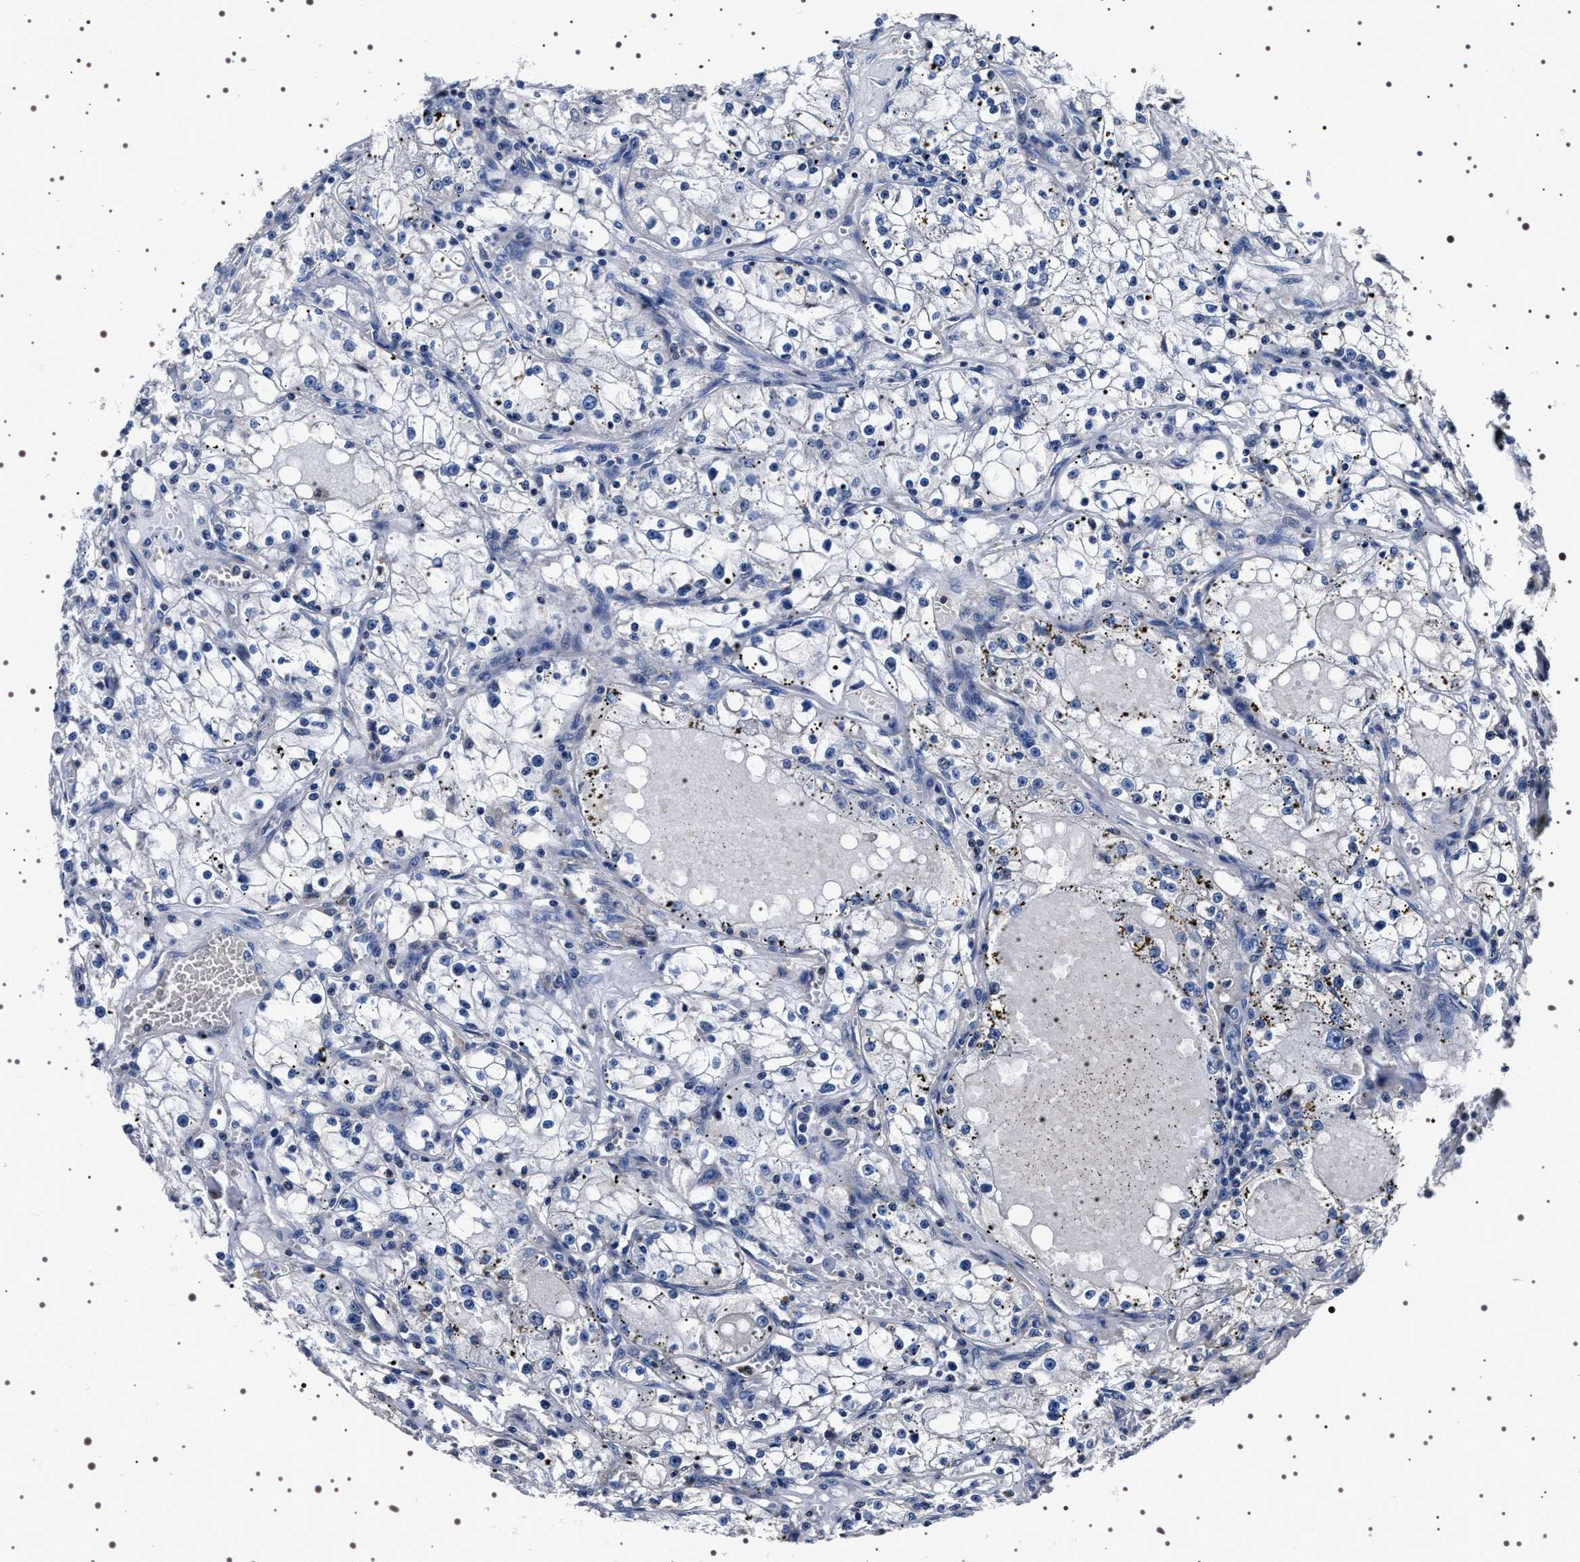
{"staining": {"intensity": "negative", "quantity": "none", "location": "none"}, "tissue": "renal cancer", "cell_type": "Tumor cells", "image_type": "cancer", "snomed": [{"axis": "morphology", "description": "Adenocarcinoma, NOS"}, {"axis": "topography", "description": "Kidney"}], "caption": "High power microscopy histopathology image of an immunohistochemistry histopathology image of renal adenocarcinoma, revealing no significant positivity in tumor cells.", "gene": "WDR1", "patient": {"sex": "male", "age": 56}}